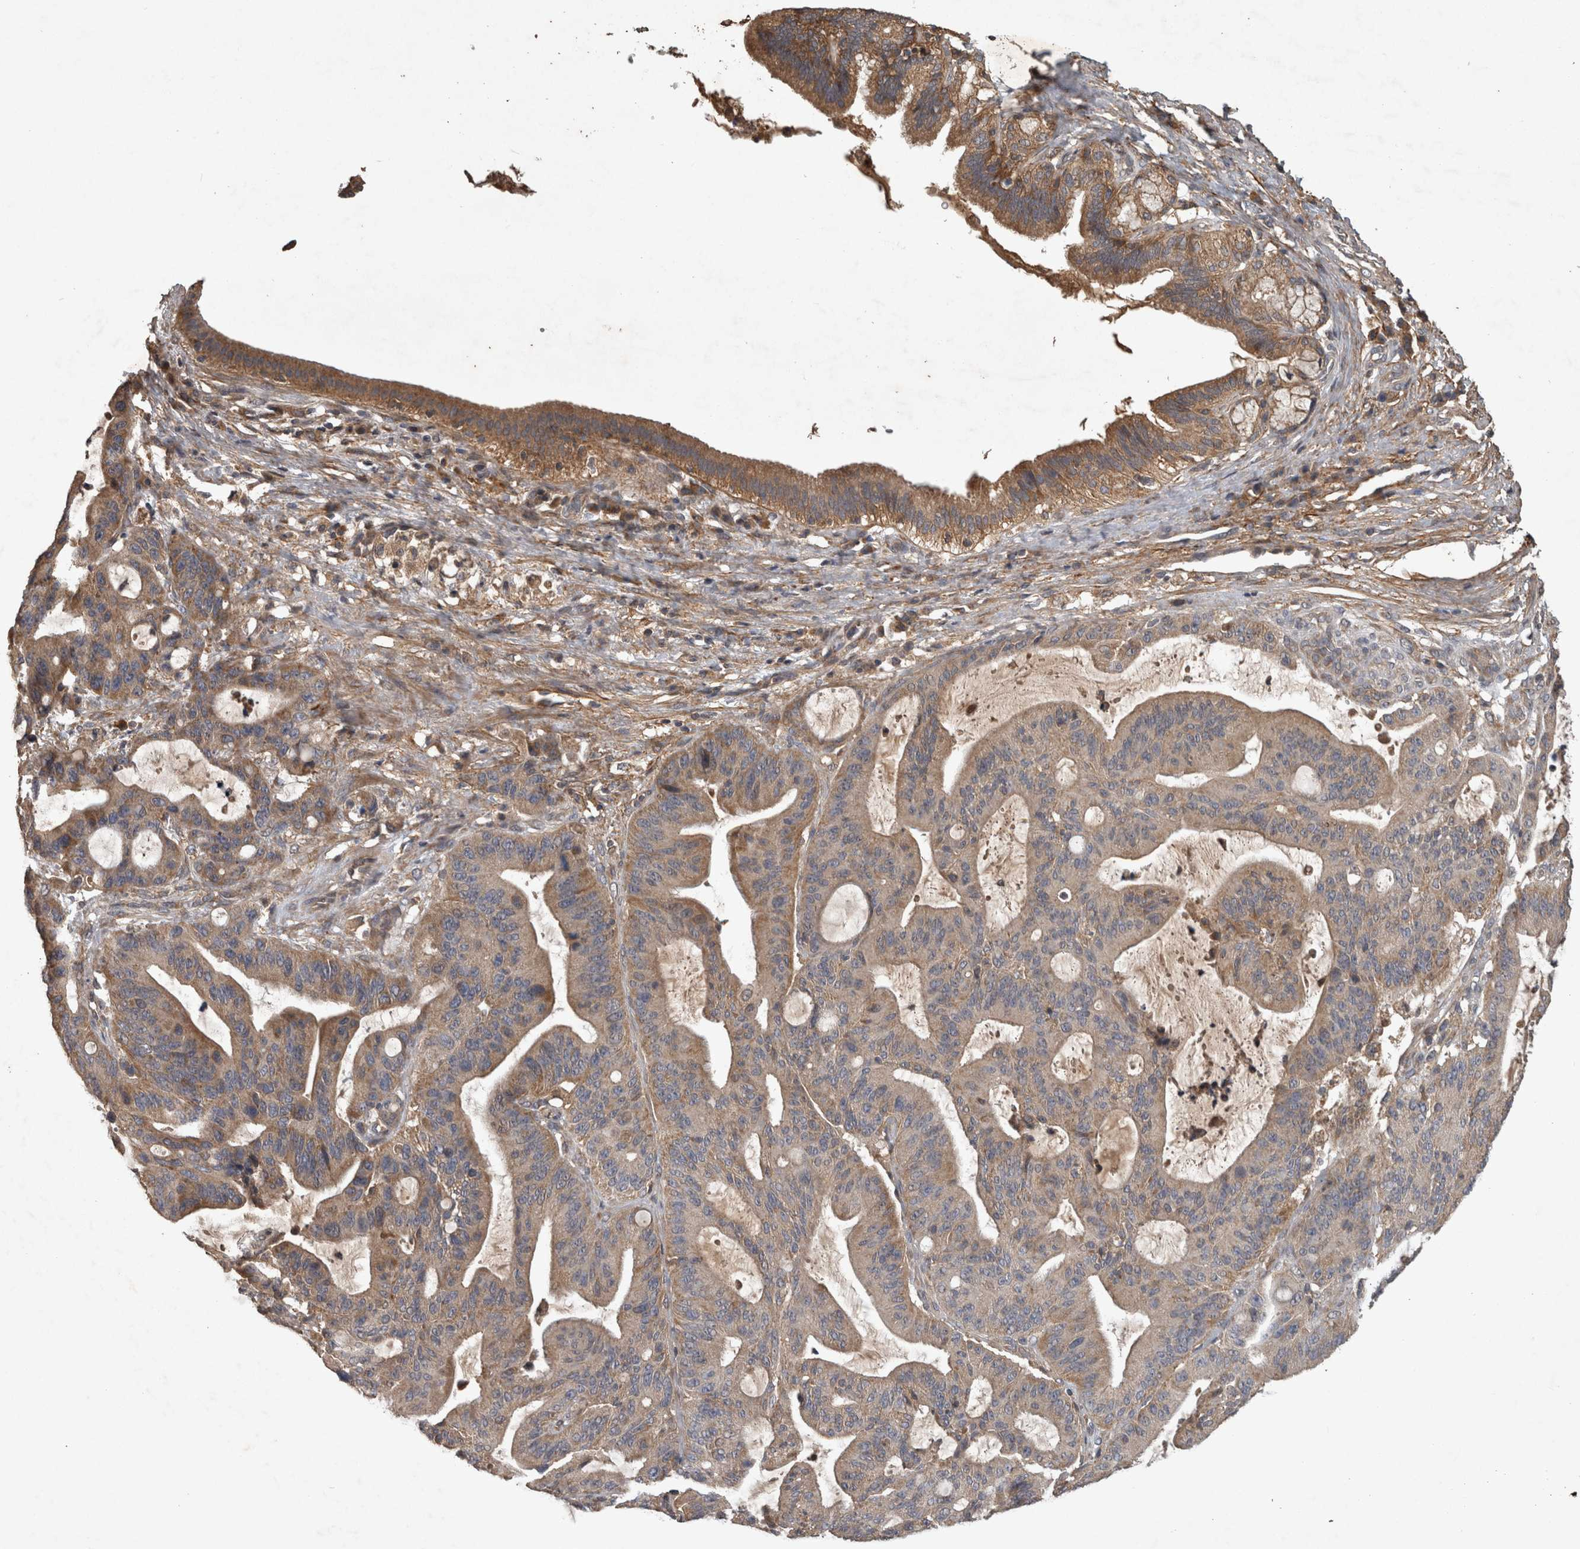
{"staining": {"intensity": "moderate", "quantity": ">75%", "location": "cytoplasmic/membranous"}, "tissue": "liver cancer", "cell_type": "Tumor cells", "image_type": "cancer", "snomed": [{"axis": "morphology", "description": "Normal tissue, NOS"}, {"axis": "morphology", "description": "Cholangiocarcinoma"}, {"axis": "topography", "description": "Liver"}, {"axis": "topography", "description": "Peripheral nerve tissue"}], "caption": "Immunohistochemistry micrograph of human liver cancer (cholangiocarcinoma) stained for a protein (brown), which exhibits medium levels of moderate cytoplasmic/membranous expression in about >75% of tumor cells.", "gene": "TRMT61B", "patient": {"sex": "female", "age": 73}}